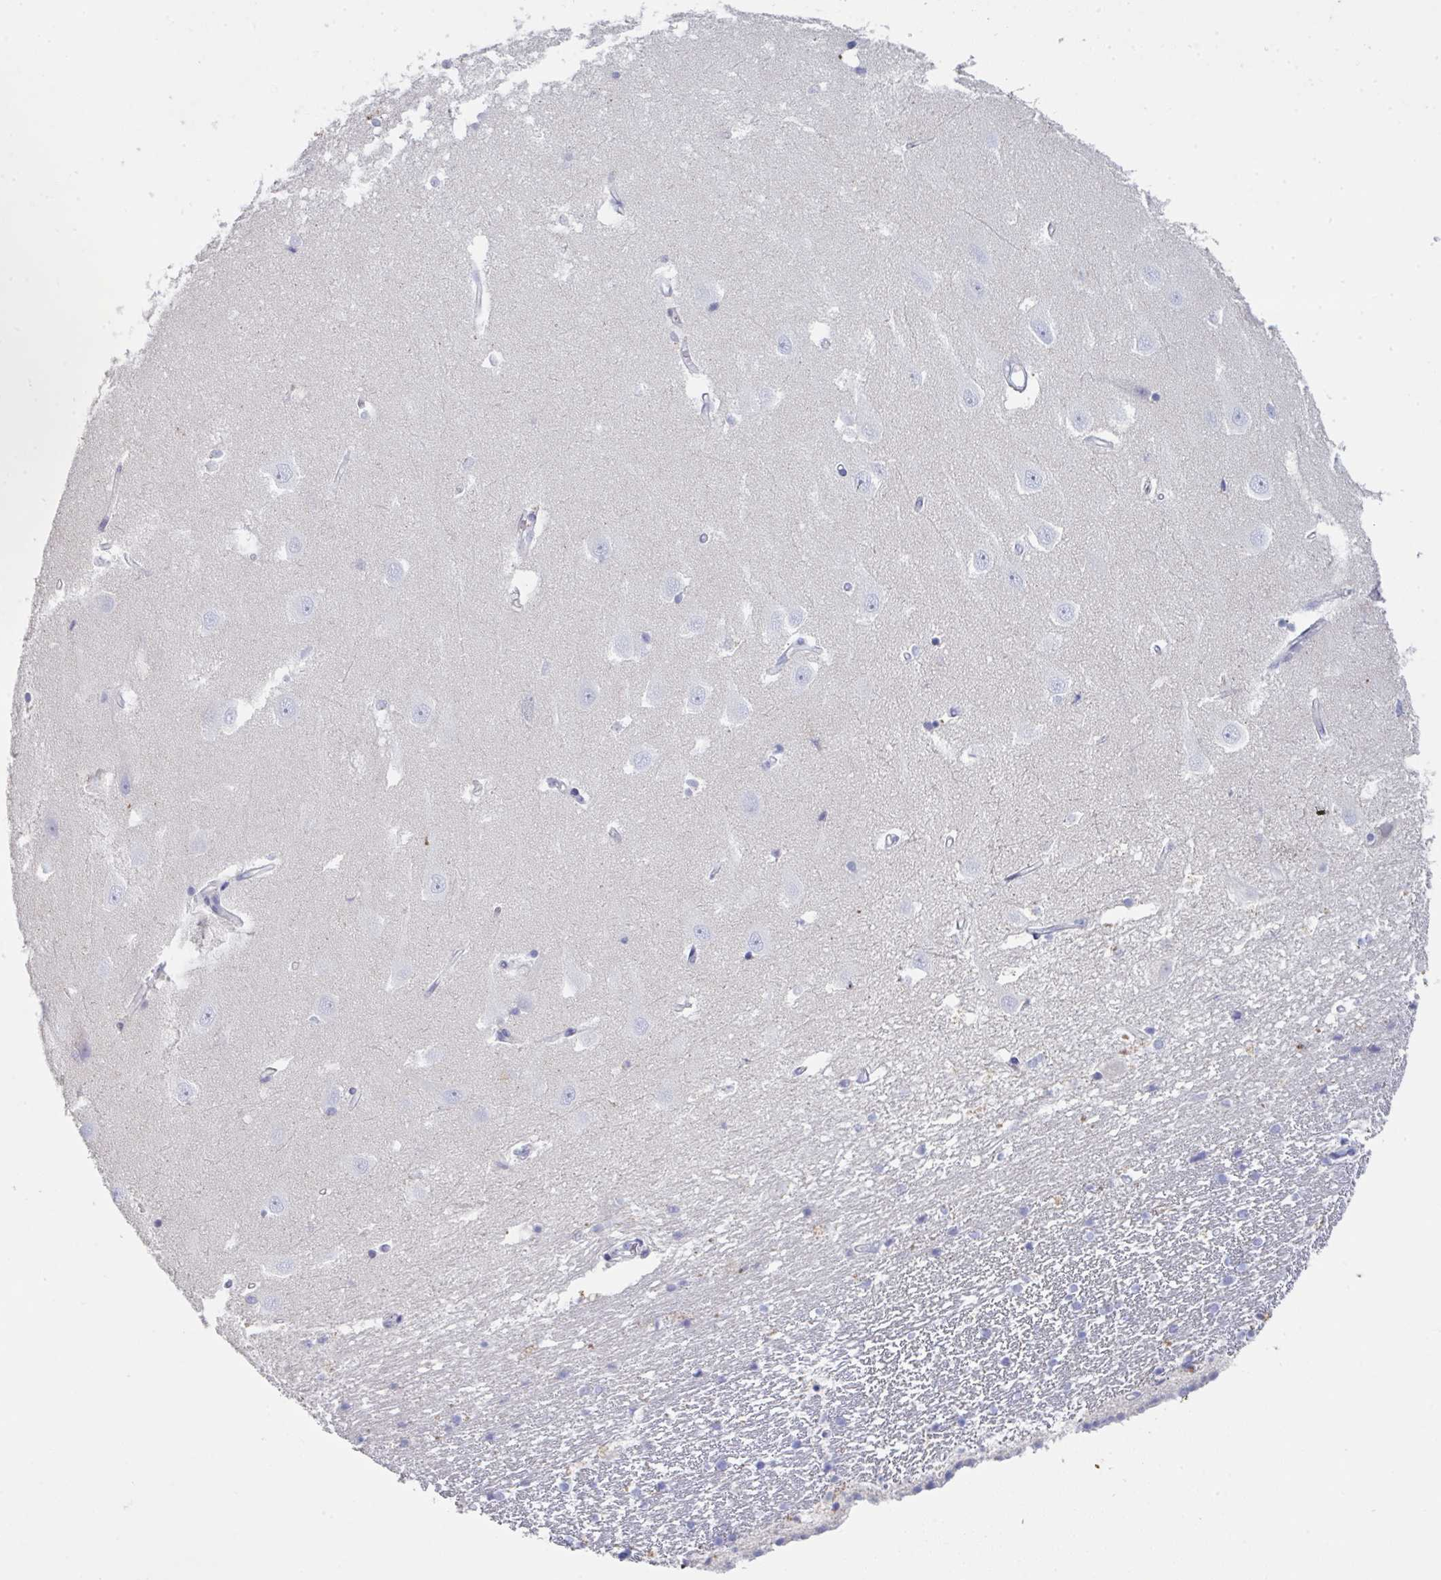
{"staining": {"intensity": "negative", "quantity": "none", "location": "none"}, "tissue": "hippocampus", "cell_type": "Glial cells", "image_type": "normal", "snomed": [{"axis": "morphology", "description": "Normal tissue, NOS"}, {"axis": "topography", "description": "Hippocampus"}], "caption": "An immunohistochemistry (IHC) photomicrograph of normal hippocampus is shown. There is no staining in glial cells of hippocampus.", "gene": "HGFAC", "patient": {"sex": "male", "age": 63}}